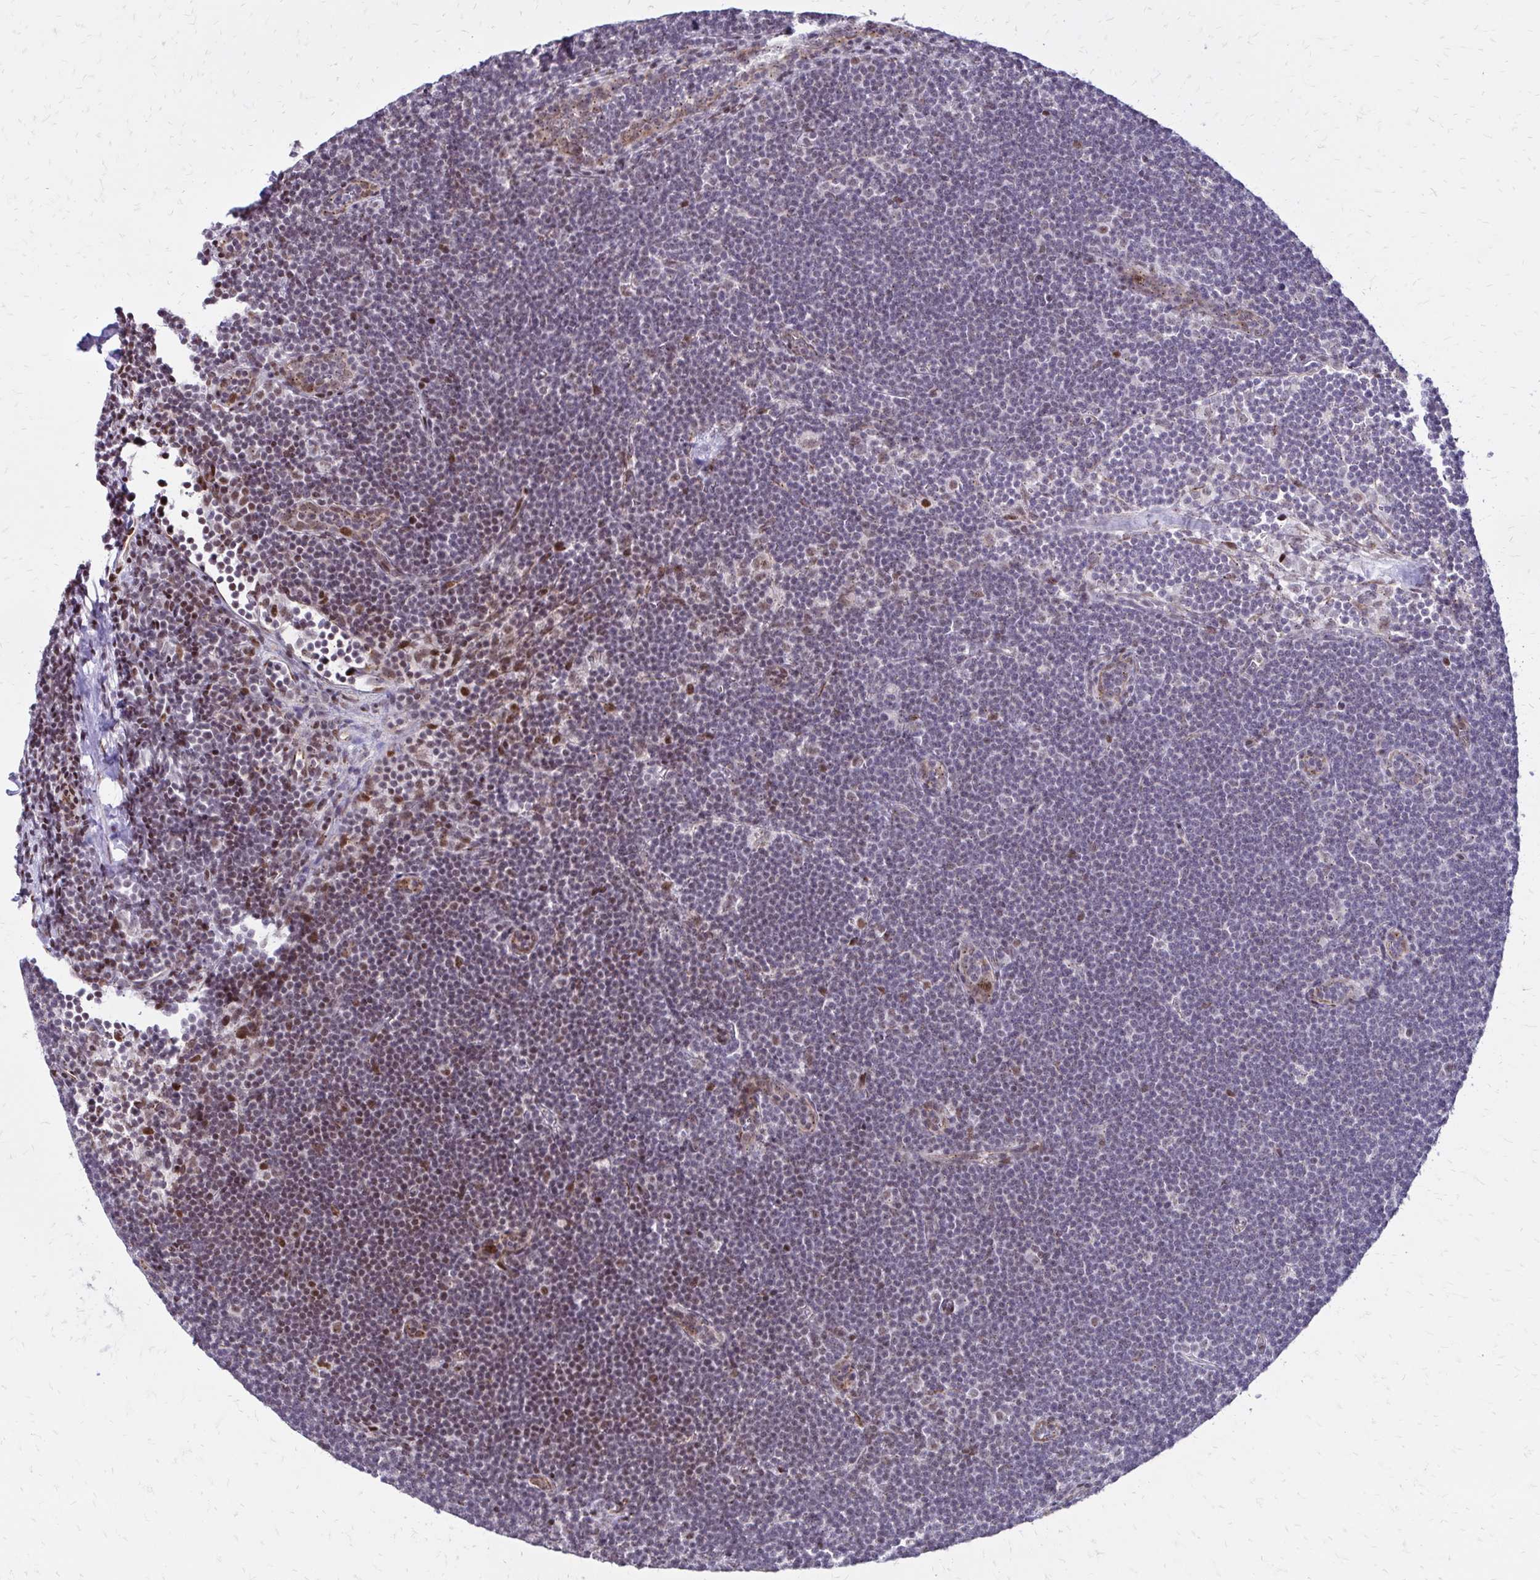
{"staining": {"intensity": "weak", "quantity": "<25%", "location": "nuclear"}, "tissue": "lymphoma", "cell_type": "Tumor cells", "image_type": "cancer", "snomed": [{"axis": "morphology", "description": "Malignant lymphoma, non-Hodgkin's type, Low grade"}, {"axis": "topography", "description": "Lymph node"}], "caption": "Immunohistochemistry histopathology image of neoplastic tissue: low-grade malignant lymphoma, non-Hodgkin's type stained with DAB (3,3'-diaminobenzidine) reveals no significant protein expression in tumor cells.", "gene": "TOB1", "patient": {"sex": "female", "age": 73}}